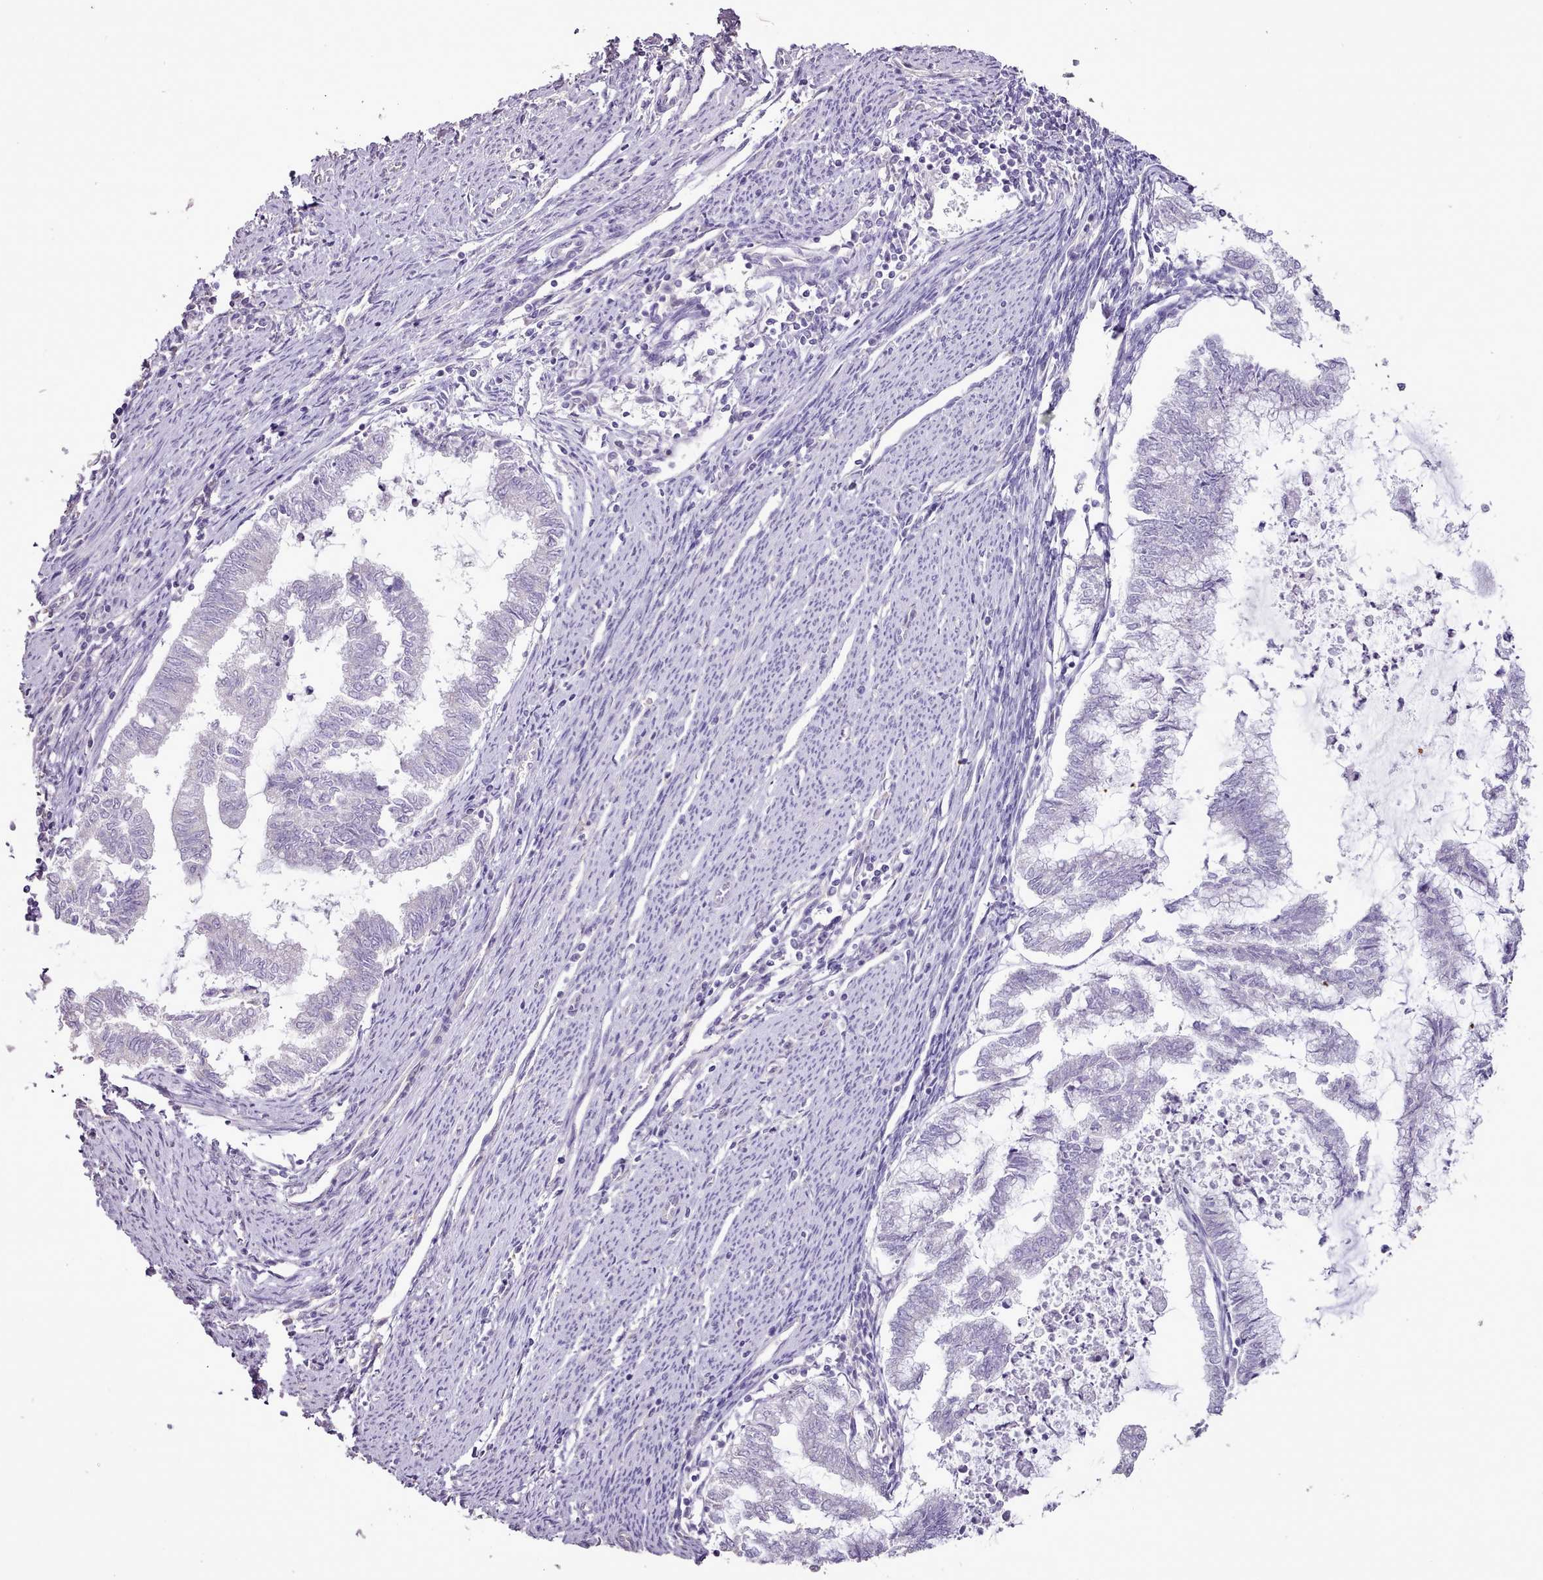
{"staining": {"intensity": "negative", "quantity": "none", "location": "none"}, "tissue": "endometrial cancer", "cell_type": "Tumor cells", "image_type": "cancer", "snomed": [{"axis": "morphology", "description": "Adenocarcinoma, NOS"}, {"axis": "topography", "description": "Endometrium"}], "caption": "The micrograph exhibits no staining of tumor cells in endometrial cancer.", "gene": "BLOC1S2", "patient": {"sex": "female", "age": 79}}